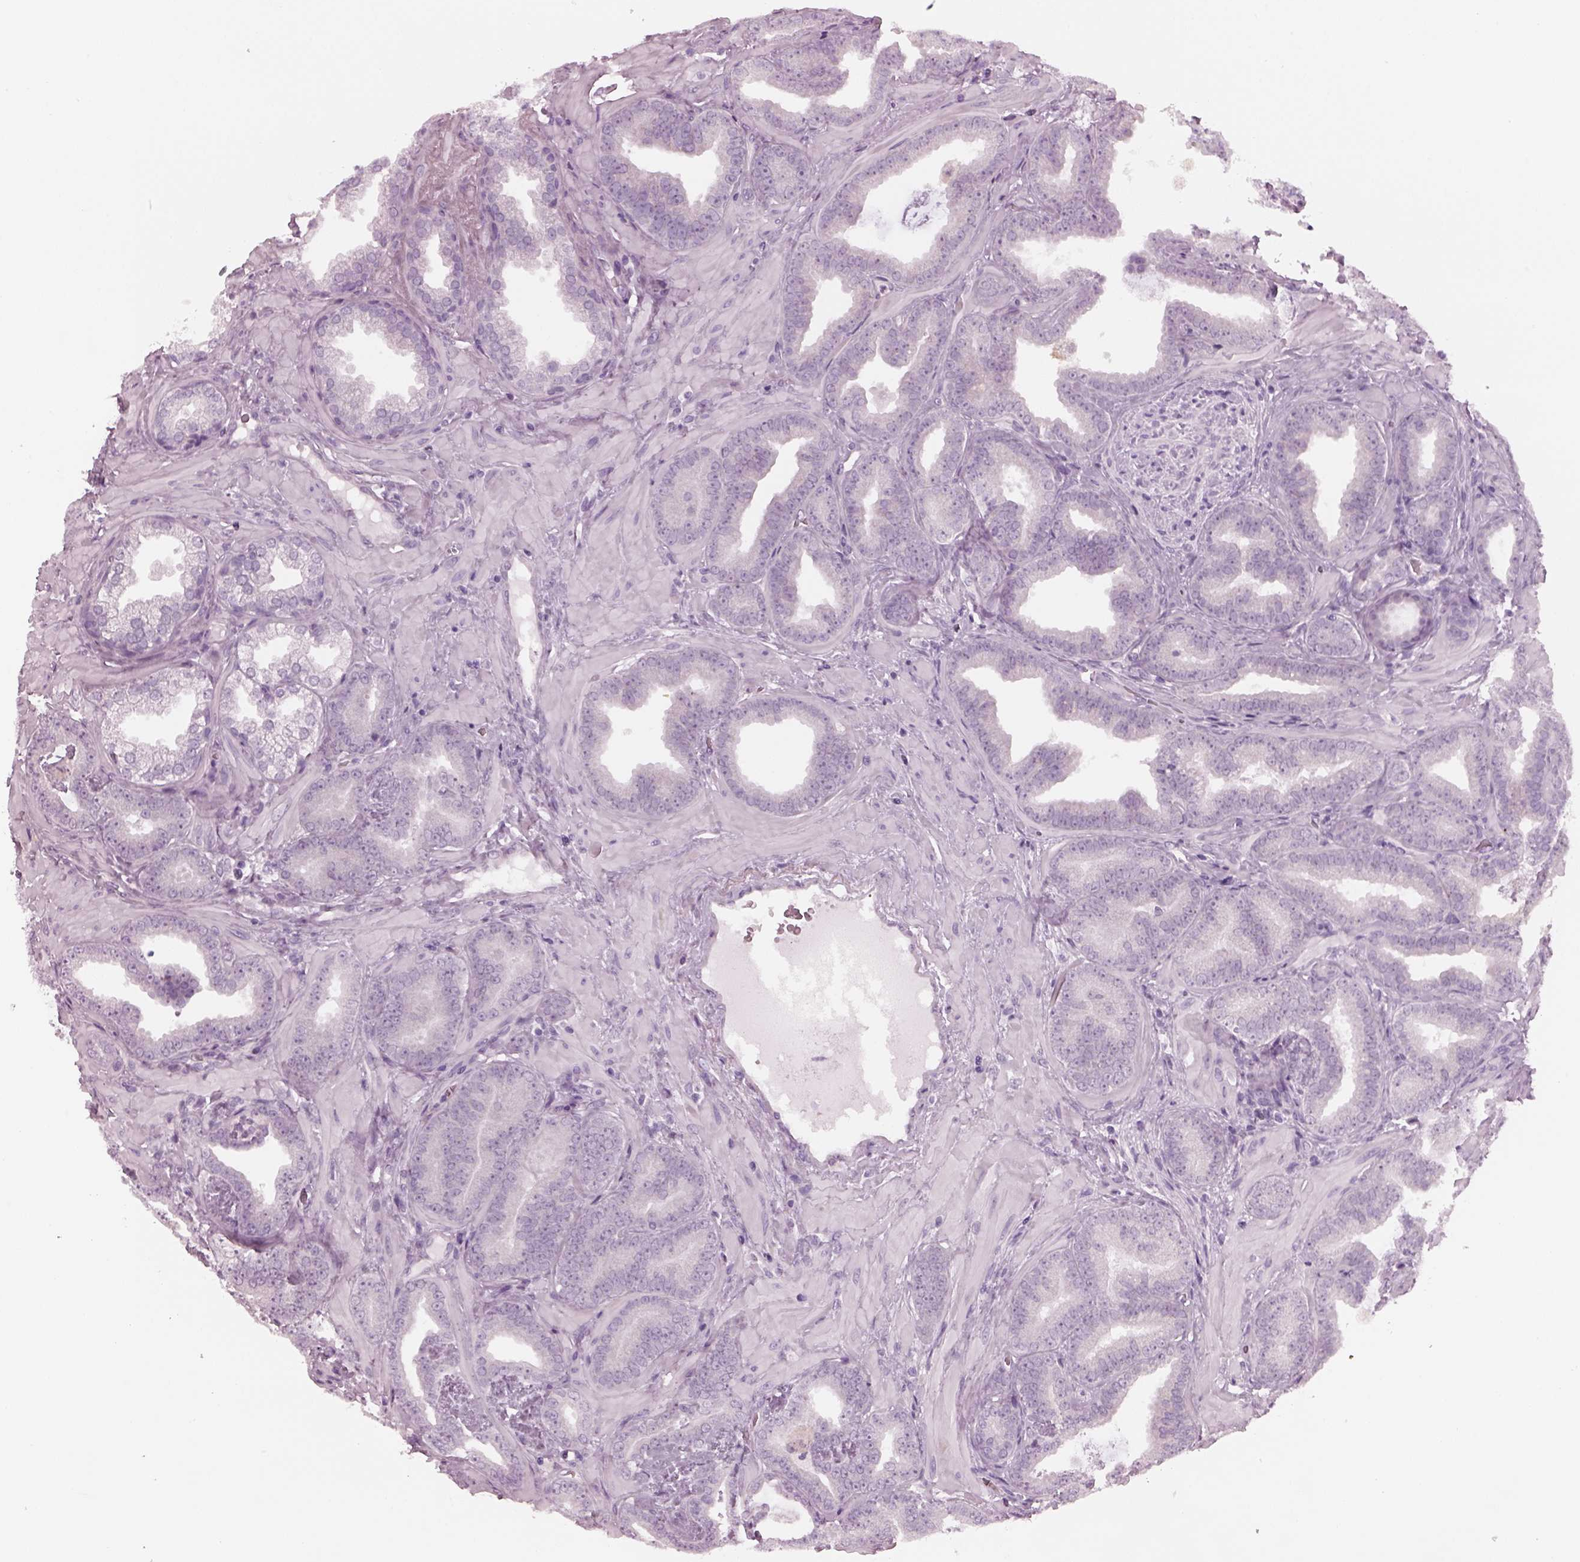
{"staining": {"intensity": "negative", "quantity": "none", "location": "none"}, "tissue": "prostate cancer", "cell_type": "Tumor cells", "image_type": "cancer", "snomed": [{"axis": "morphology", "description": "Adenocarcinoma, Low grade"}, {"axis": "topography", "description": "Prostate"}], "caption": "Protein analysis of adenocarcinoma (low-grade) (prostate) reveals no significant expression in tumor cells. (DAB IHC with hematoxylin counter stain).", "gene": "PDC", "patient": {"sex": "male", "age": 63}}